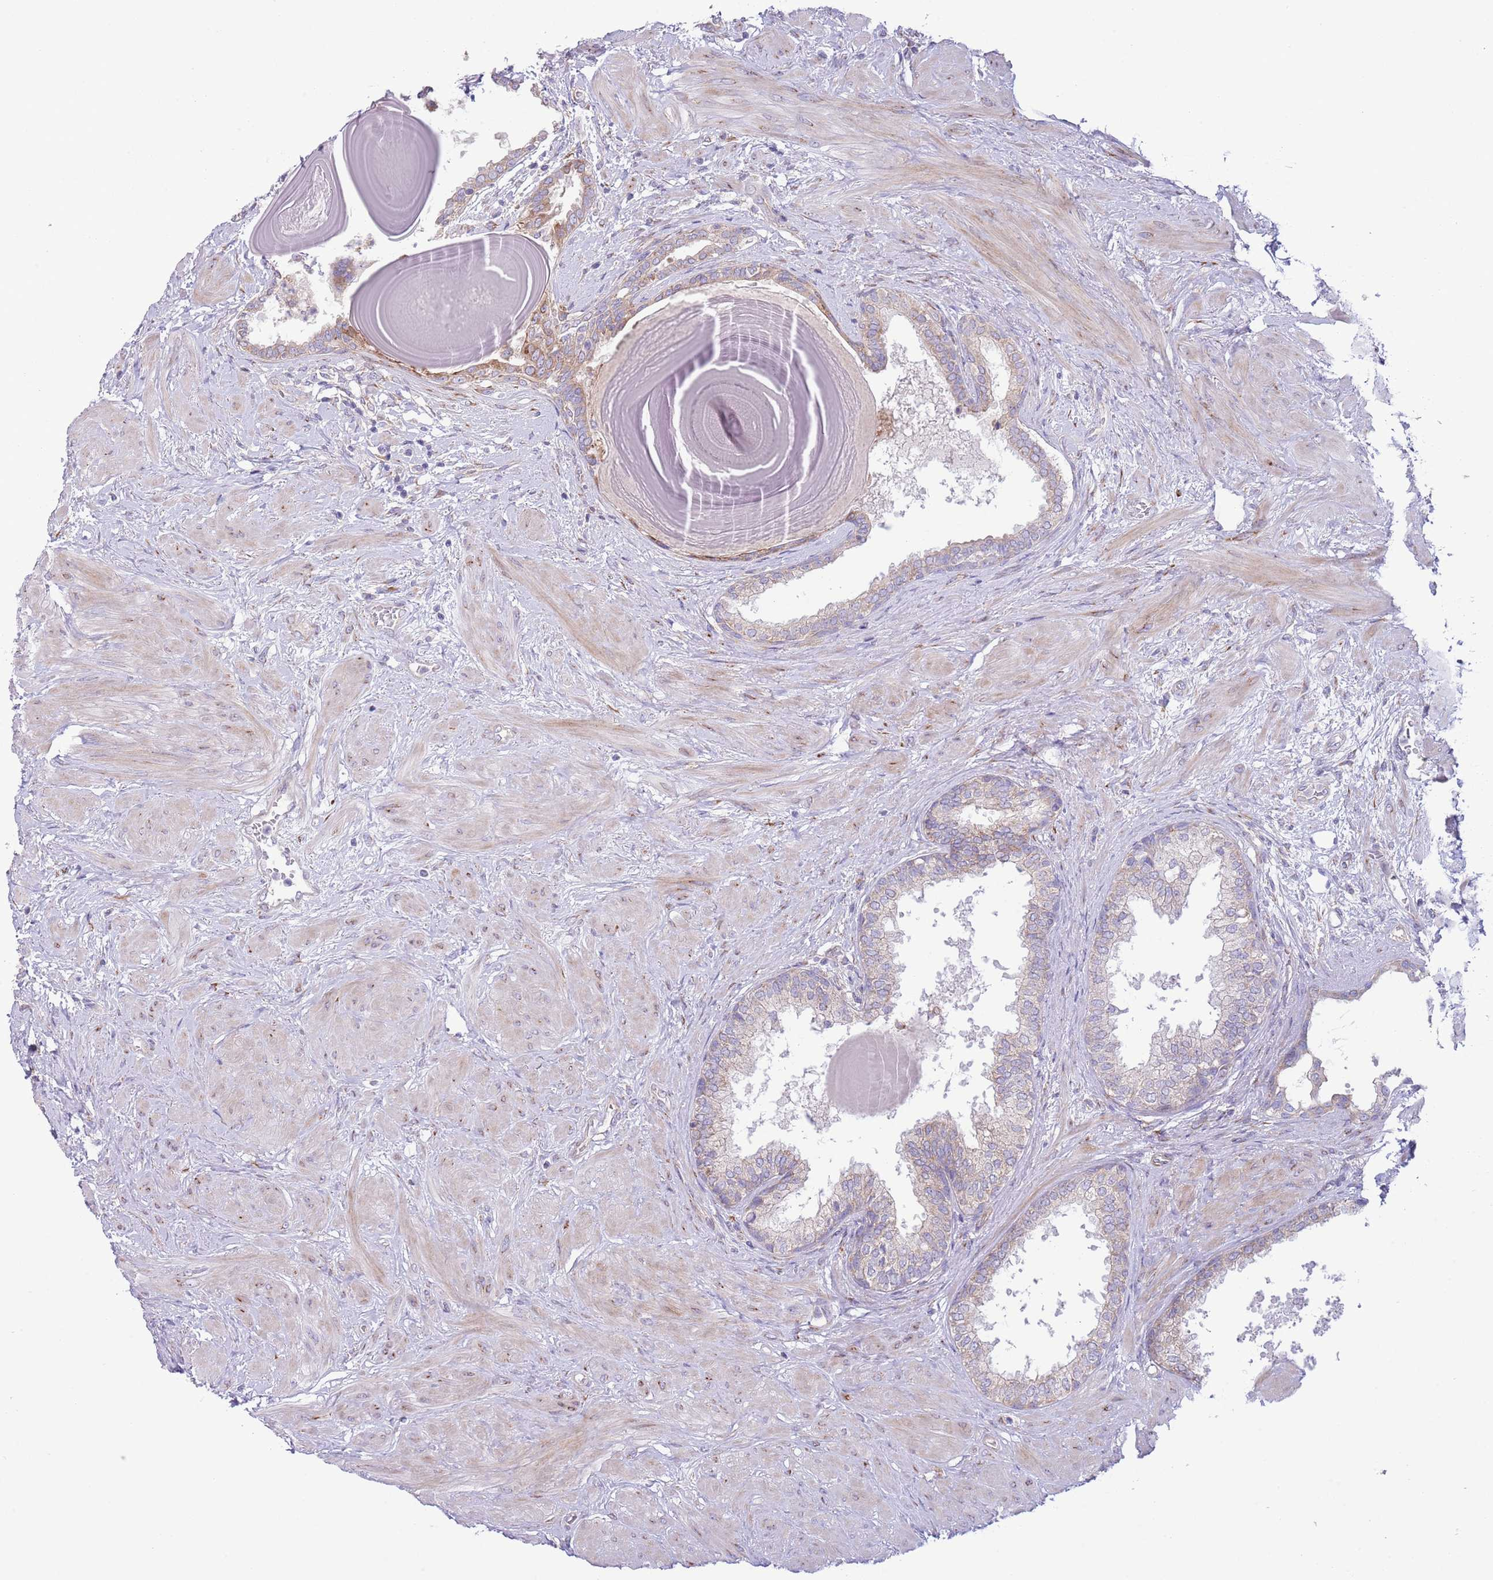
{"staining": {"intensity": "weak", "quantity": "25%-75%", "location": "cytoplasmic/membranous"}, "tissue": "prostate", "cell_type": "Glandular cells", "image_type": "normal", "snomed": [{"axis": "morphology", "description": "Normal tissue, NOS"}, {"axis": "topography", "description": "Prostate"}], "caption": "Brown immunohistochemical staining in unremarkable prostate demonstrates weak cytoplasmic/membranous positivity in approximately 25%-75% of glandular cells. The protein of interest is stained brown, and the nuclei are stained in blue (DAB IHC with brightfield microscopy, high magnification).", "gene": "TOMM5", "patient": {"sex": "male", "age": 48}}